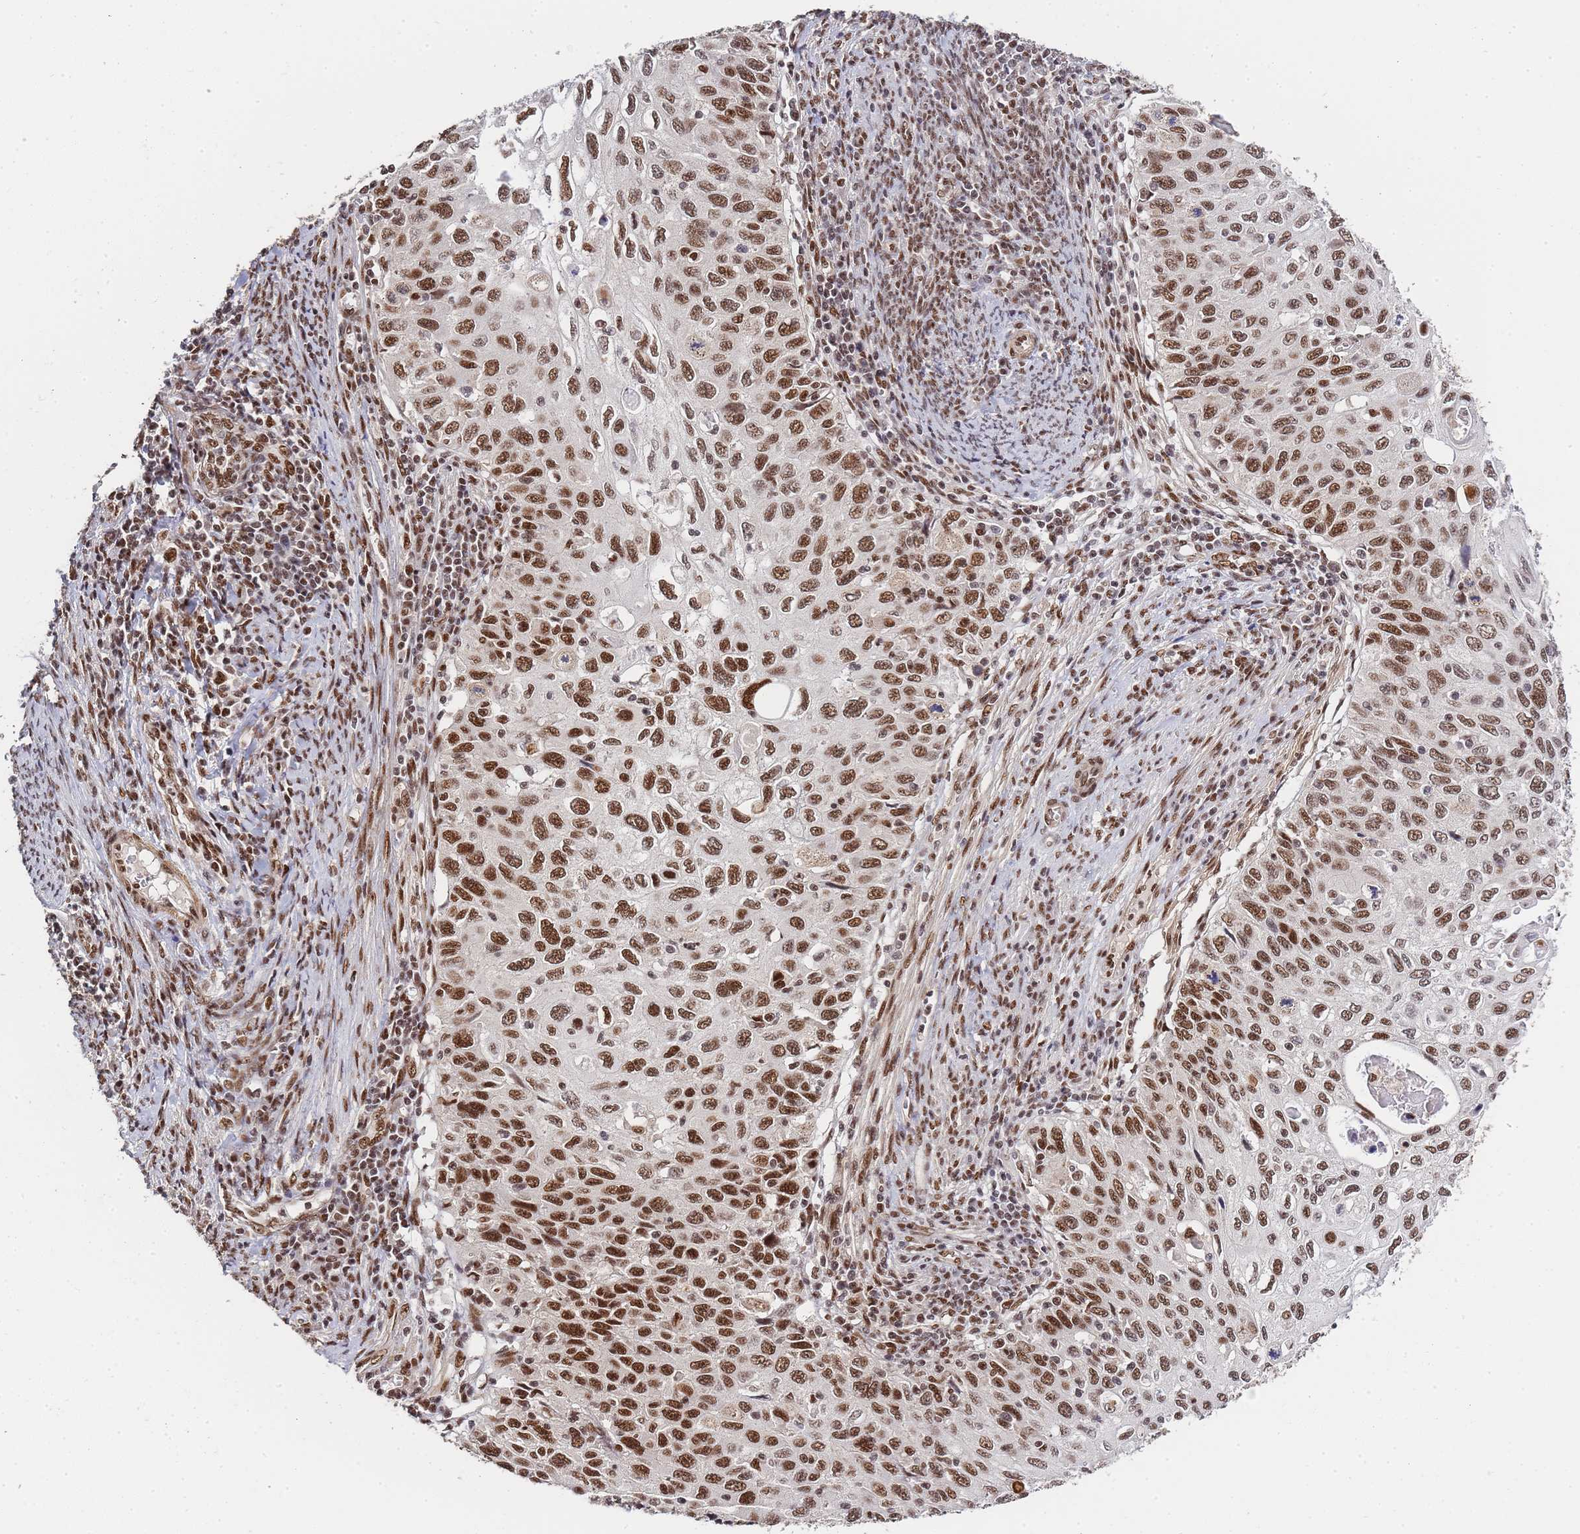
{"staining": {"intensity": "moderate", "quantity": ">75%", "location": "nuclear"}, "tissue": "cervical cancer", "cell_type": "Tumor cells", "image_type": "cancer", "snomed": [{"axis": "morphology", "description": "Squamous cell carcinoma, NOS"}, {"axis": "topography", "description": "Cervix"}], "caption": "IHC micrograph of neoplastic tissue: cervical cancer (squamous cell carcinoma) stained using IHC exhibits medium levels of moderate protein expression localized specifically in the nuclear of tumor cells, appearing as a nuclear brown color.", "gene": "PRKDC", "patient": {"sex": "female", "age": 70}}